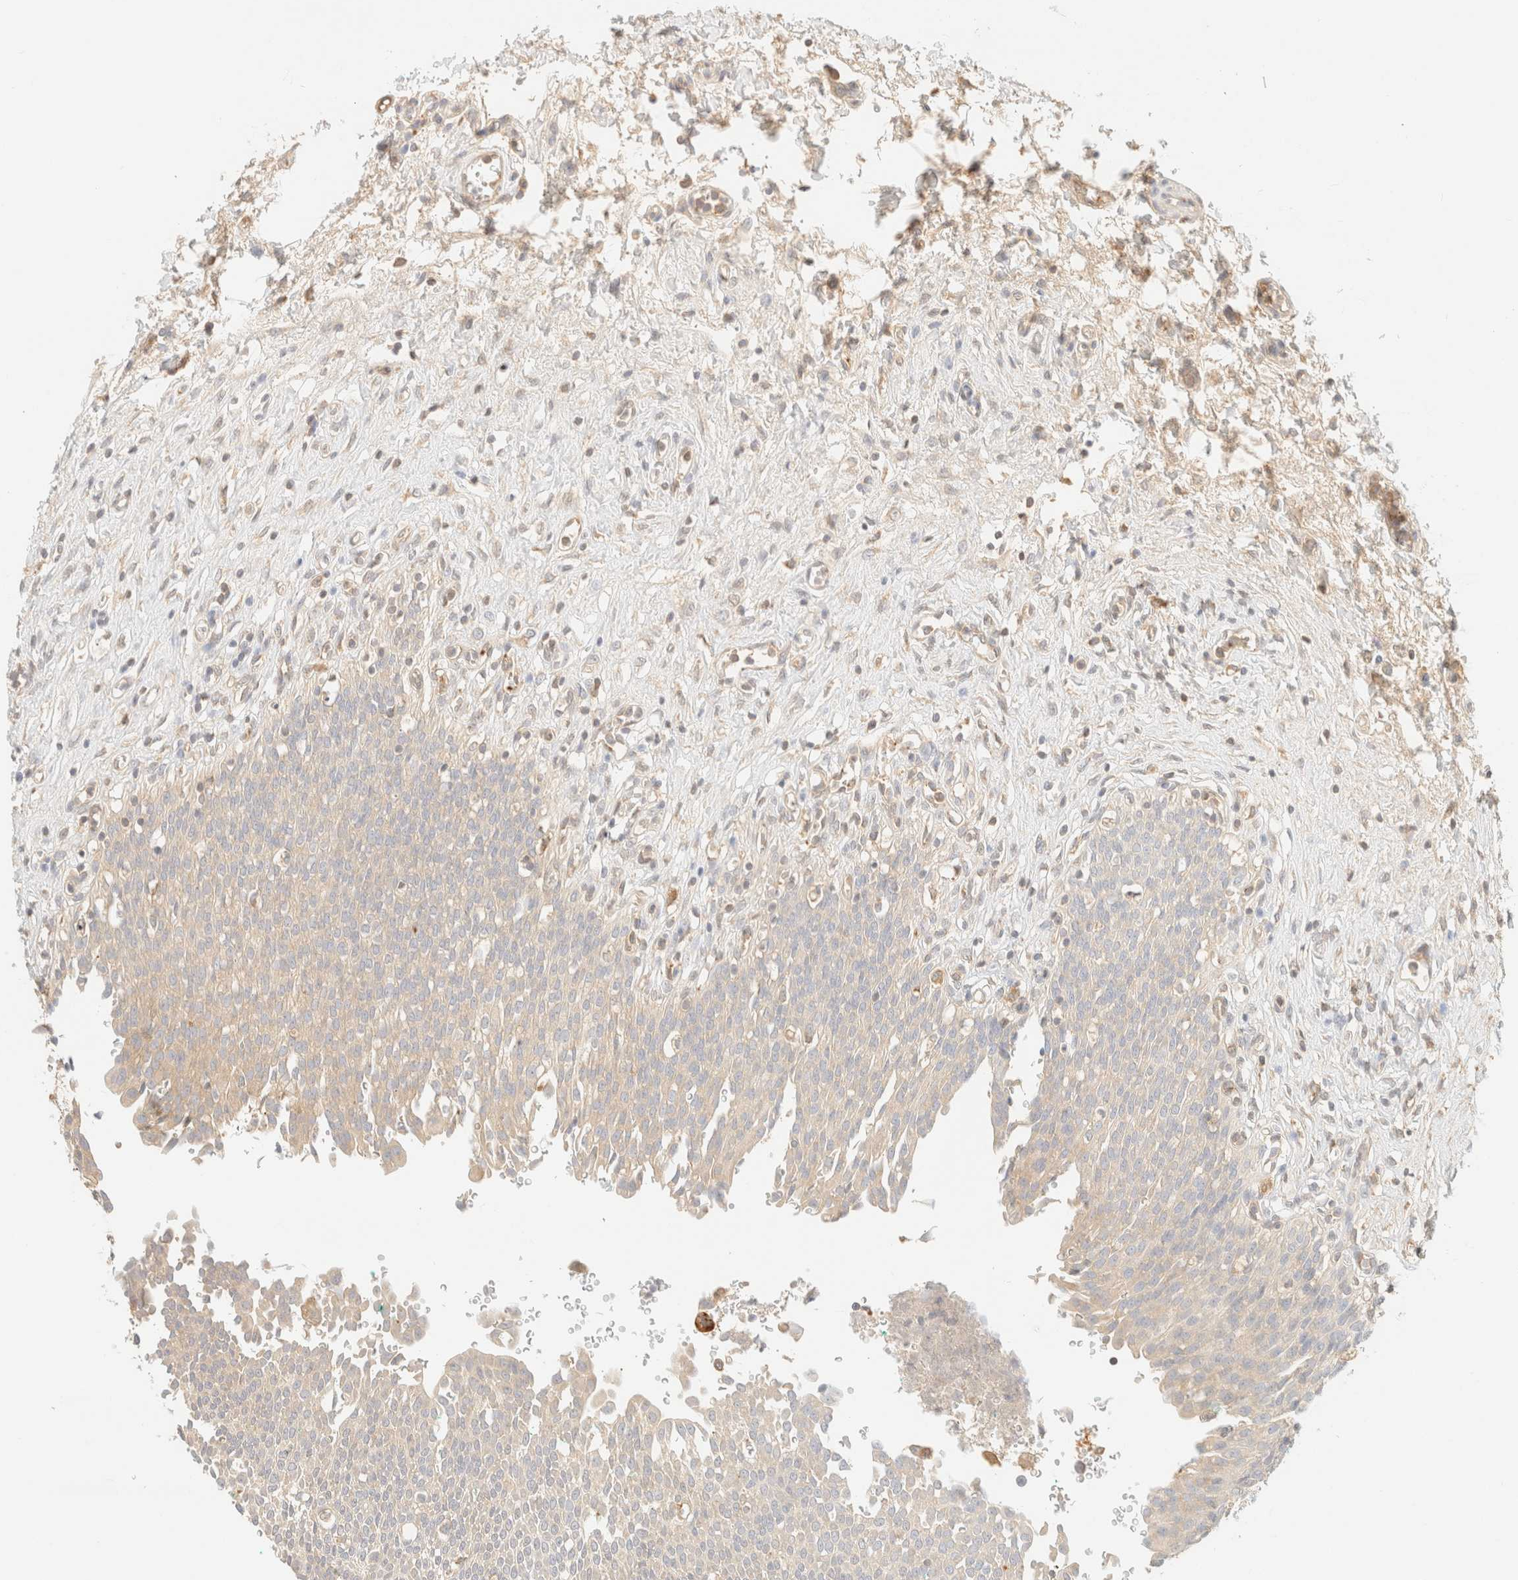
{"staining": {"intensity": "weak", "quantity": ">75%", "location": "cytoplasmic/membranous"}, "tissue": "urinary bladder", "cell_type": "Urothelial cells", "image_type": "normal", "snomed": [{"axis": "morphology", "description": "Urothelial carcinoma, High grade"}, {"axis": "topography", "description": "Urinary bladder"}], "caption": "The histopathology image reveals immunohistochemical staining of benign urinary bladder. There is weak cytoplasmic/membranous staining is identified in approximately >75% of urothelial cells.", "gene": "FHOD1", "patient": {"sex": "male", "age": 46}}